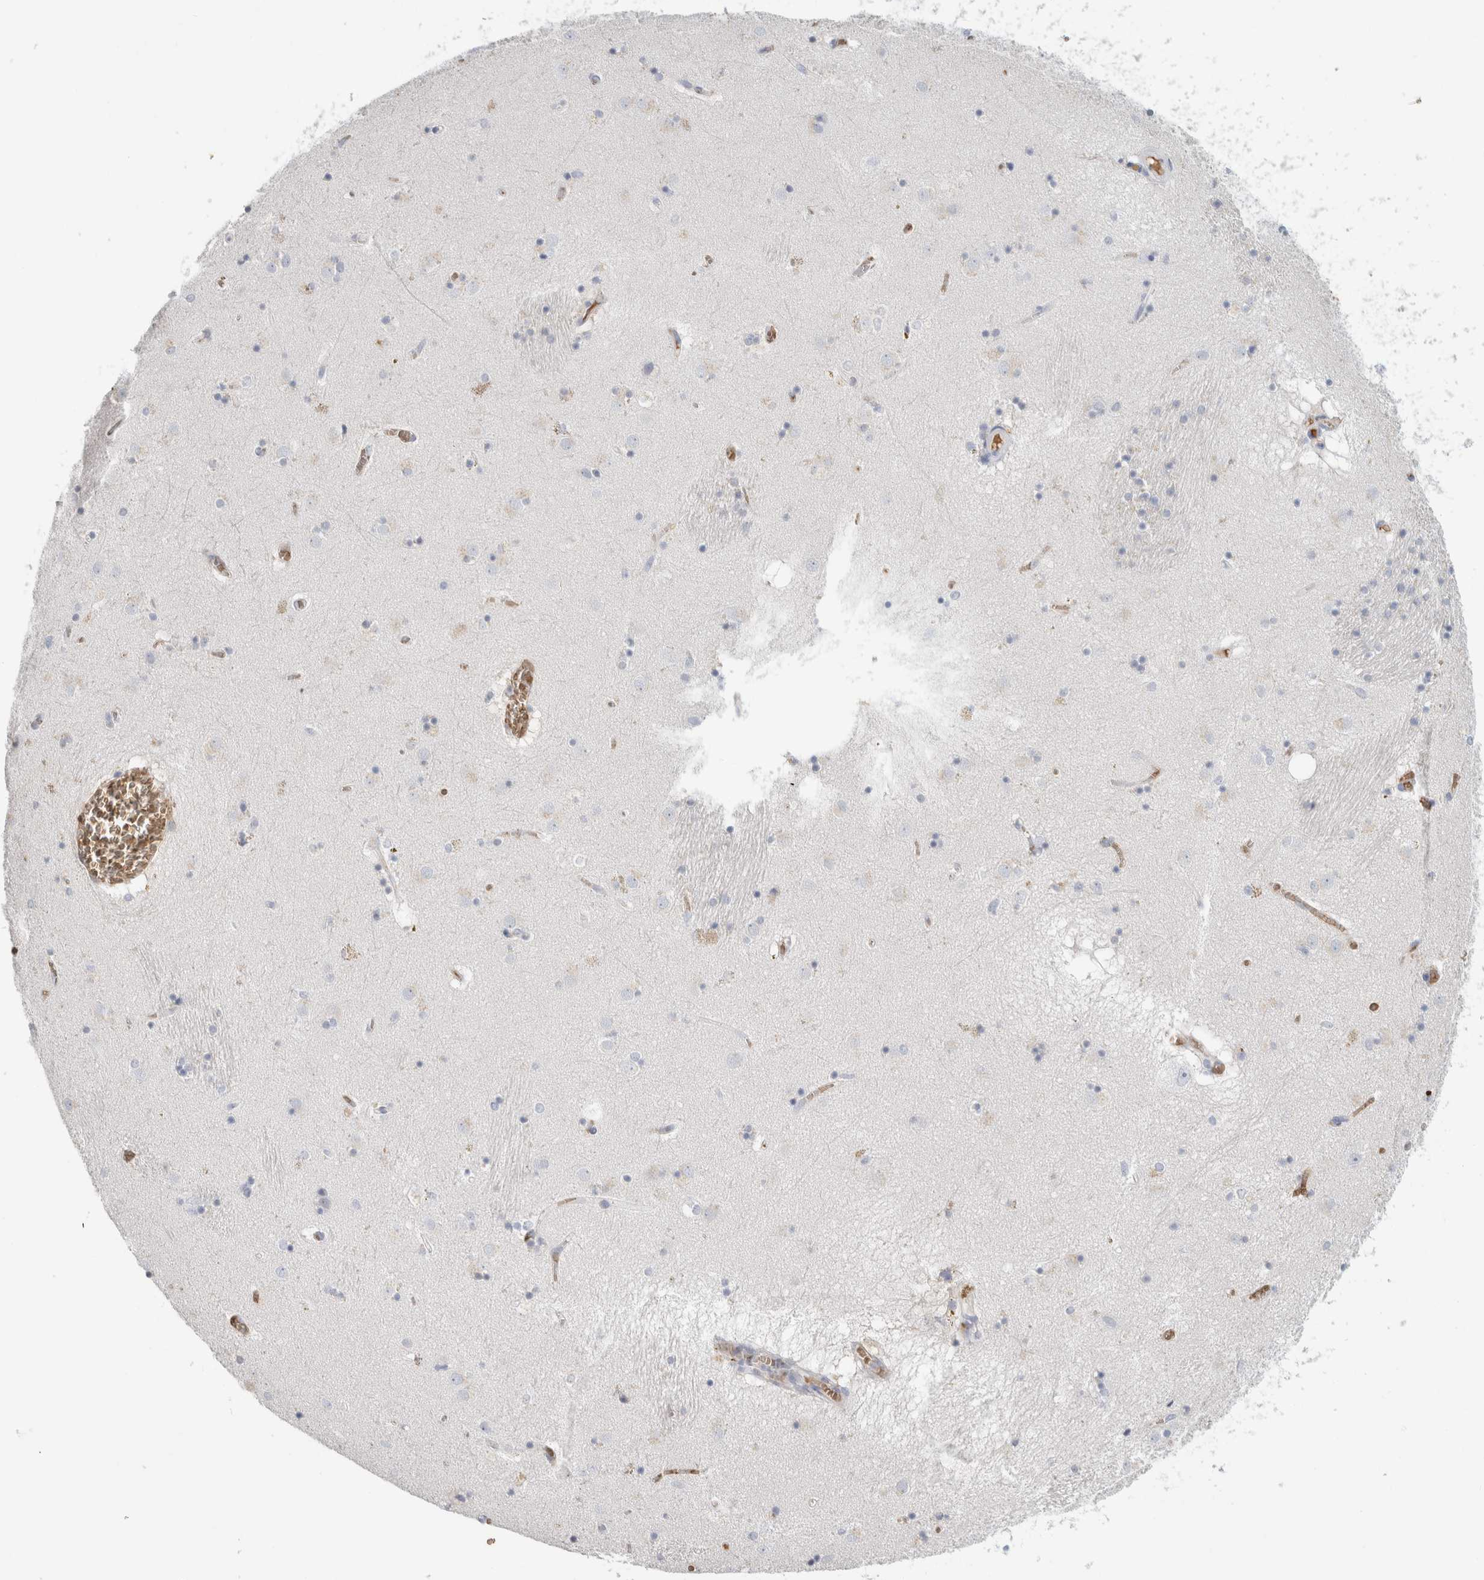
{"staining": {"intensity": "negative", "quantity": "none", "location": "none"}, "tissue": "caudate", "cell_type": "Glial cells", "image_type": "normal", "snomed": [{"axis": "morphology", "description": "Normal tissue, NOS"}, {"axis": "topography", "description": "Lateral ventricle wall"}], "caption": "Caudate stained for a protein using immunohistochemistry (IHC) exhibits no staining glial cells.", "gene": "CA1", "patient": {"sex": "male", "age": 70}}